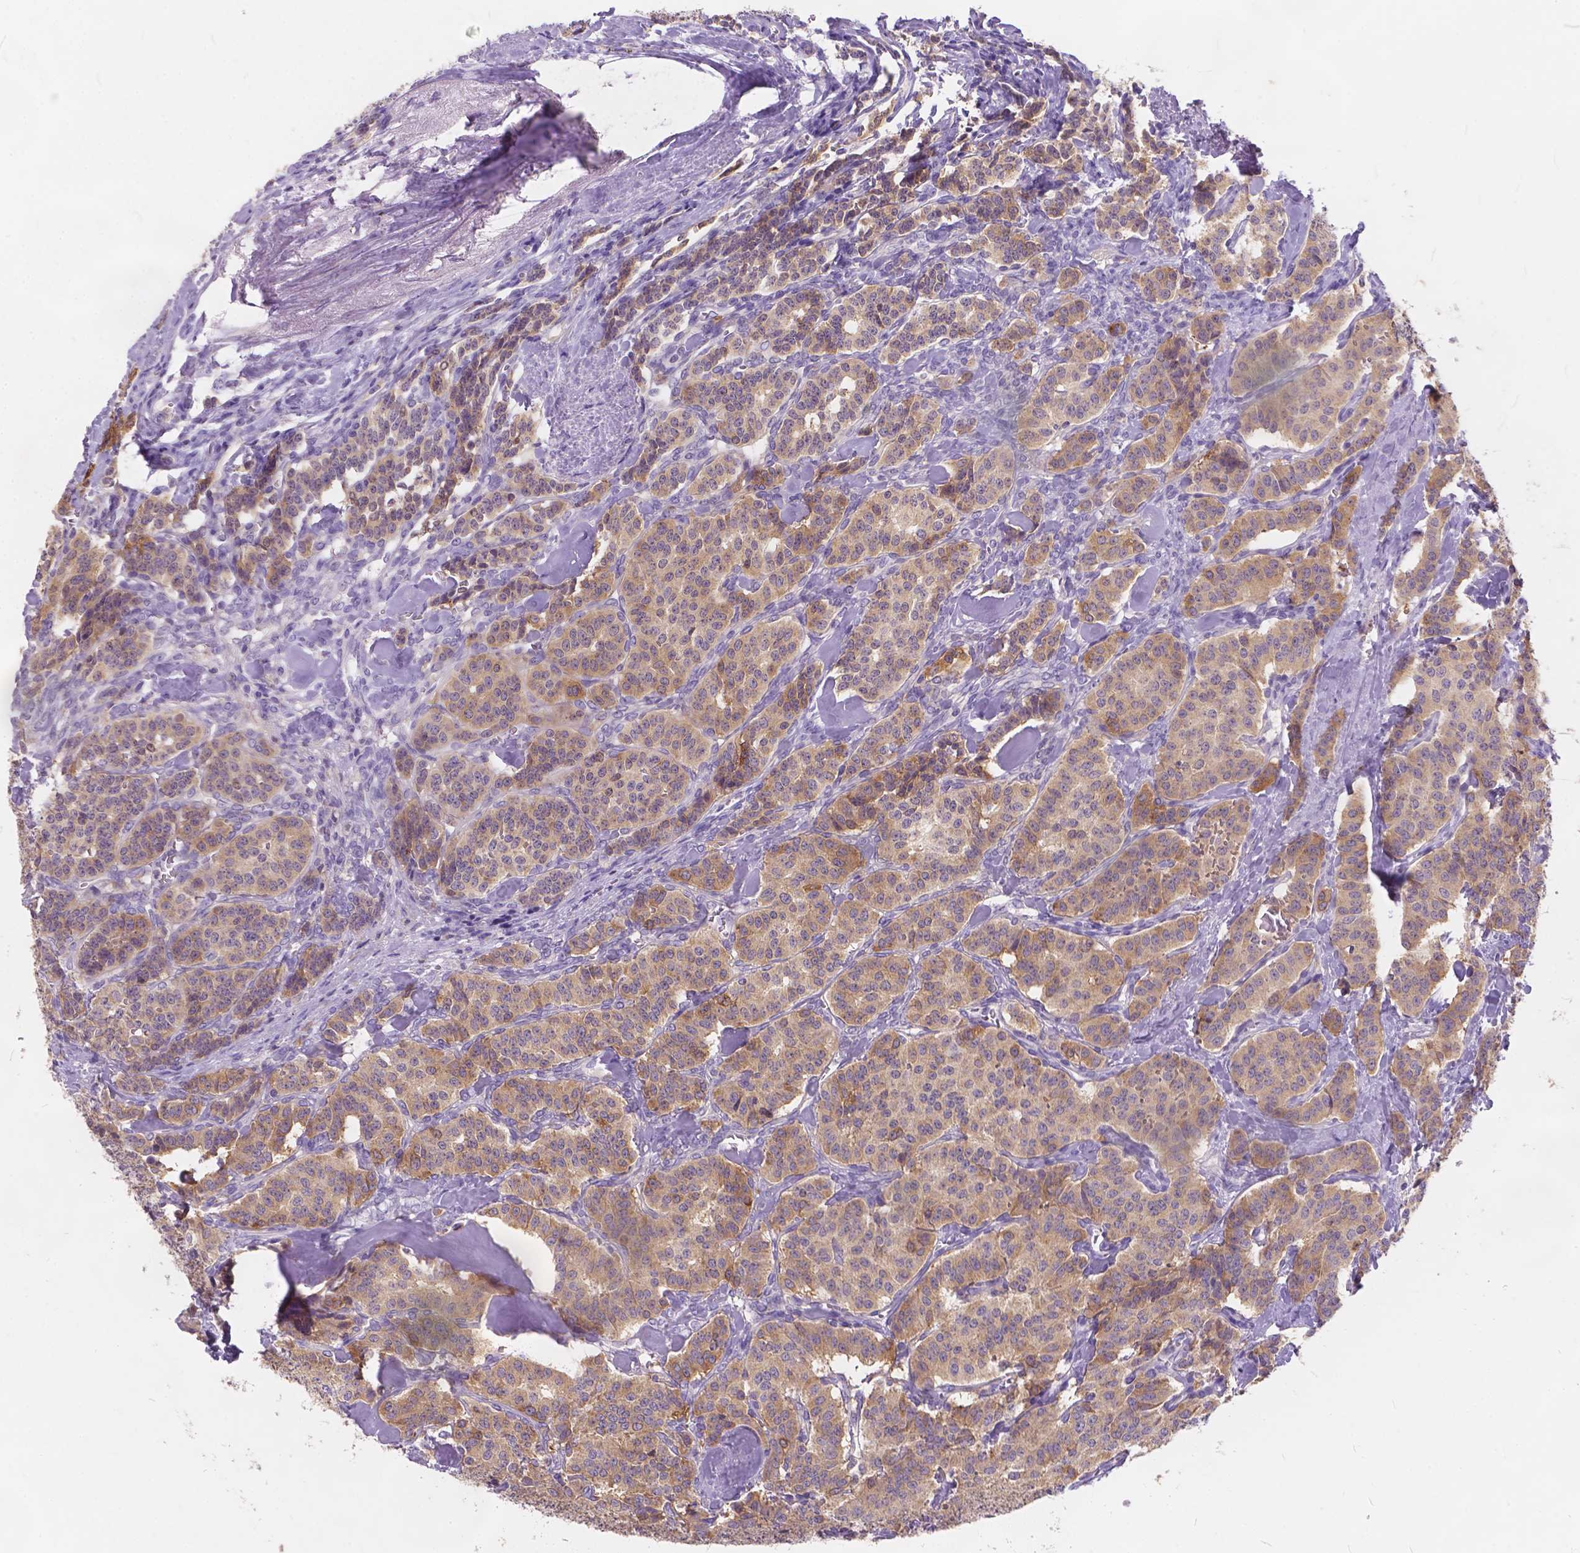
{"staining": {"intensity": "weak", "quantity": ">75%", "location": "cytoplasmic/membranous,nuclear"}, "tissue": "carcinoid", "cell_type": "Tumor cells", "image_type": "cancer", "snomed": [{"axis": "morphology", "description": "Normal tissue, NOS"}, {"axis": "morphology", "description": "Carcinoid, malignant, NOS"}, {"axis": "topography", "description": "Lung"}], "caption": "A high-resolution photomicrograph shows immunohistochemistry staining of carcinoid, which shows weak cytoplasmic/membranous and nuclear expression in approximately >75% of tumor cells. The staining was performed using DAB (3,3'-diaminobenzidine), with brown indicating positive protein expression. Nuclei are stained blue with hematoxylin.", "gene": "PEX11G", "patient": {"sex": "female", "age": 46}}